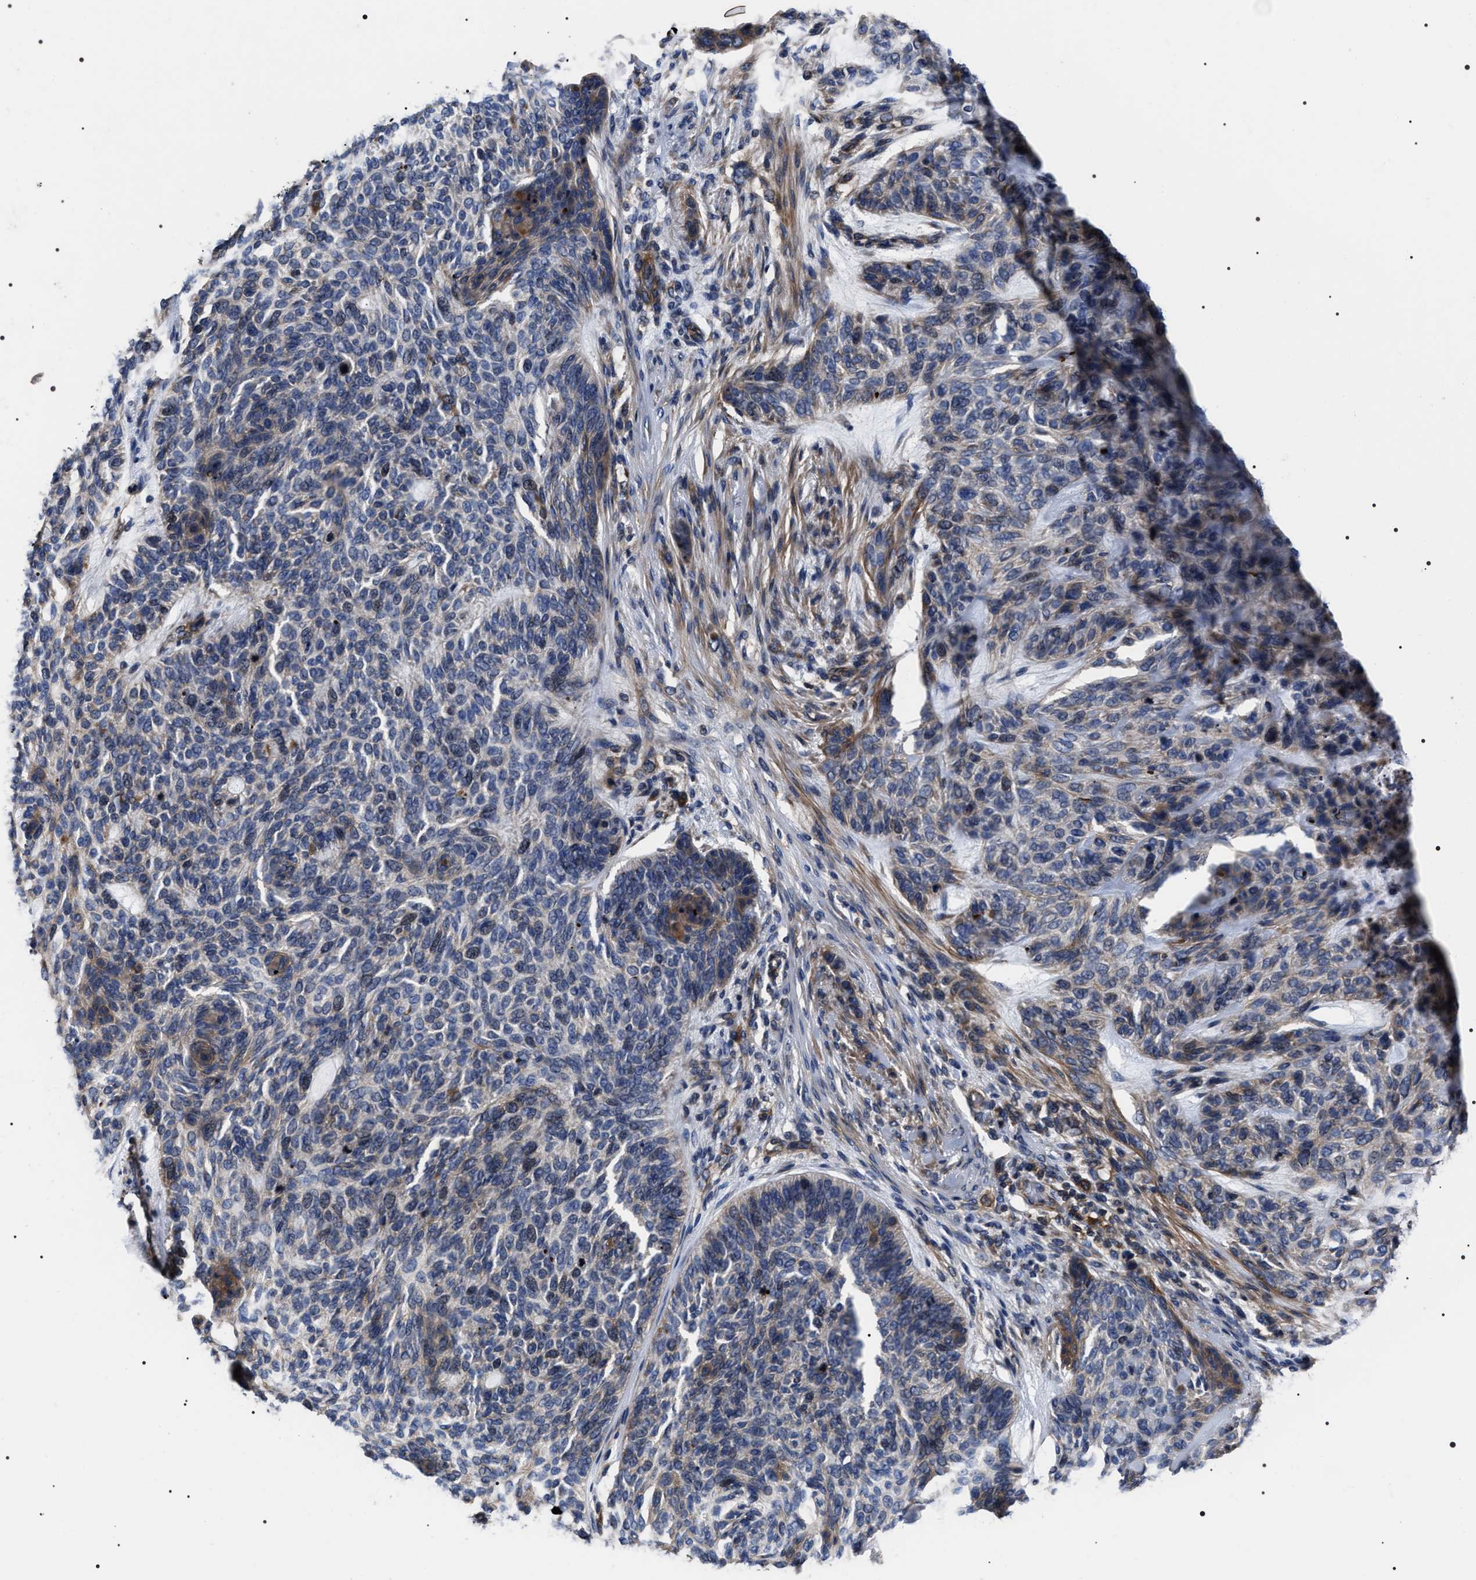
{"staining": {"intensity": "weak", "quantity": "<25%", "location": "cytoplasmic/membranous"}, "tissue": "skin cancer", "cell_type": "Tumor cells", "image_type": "cancer", "snomed": [{"axis": "morphology", "description": "Basal cell carcinoma"}, {"axis": "topography", "description": "Skin"}], "caption": "The histopathology image displays no significant positivity in tumor cells of skin basal cell carcinoma.", "gene": "MIS18A", "patient": {"sex": "male", "age": 55}}